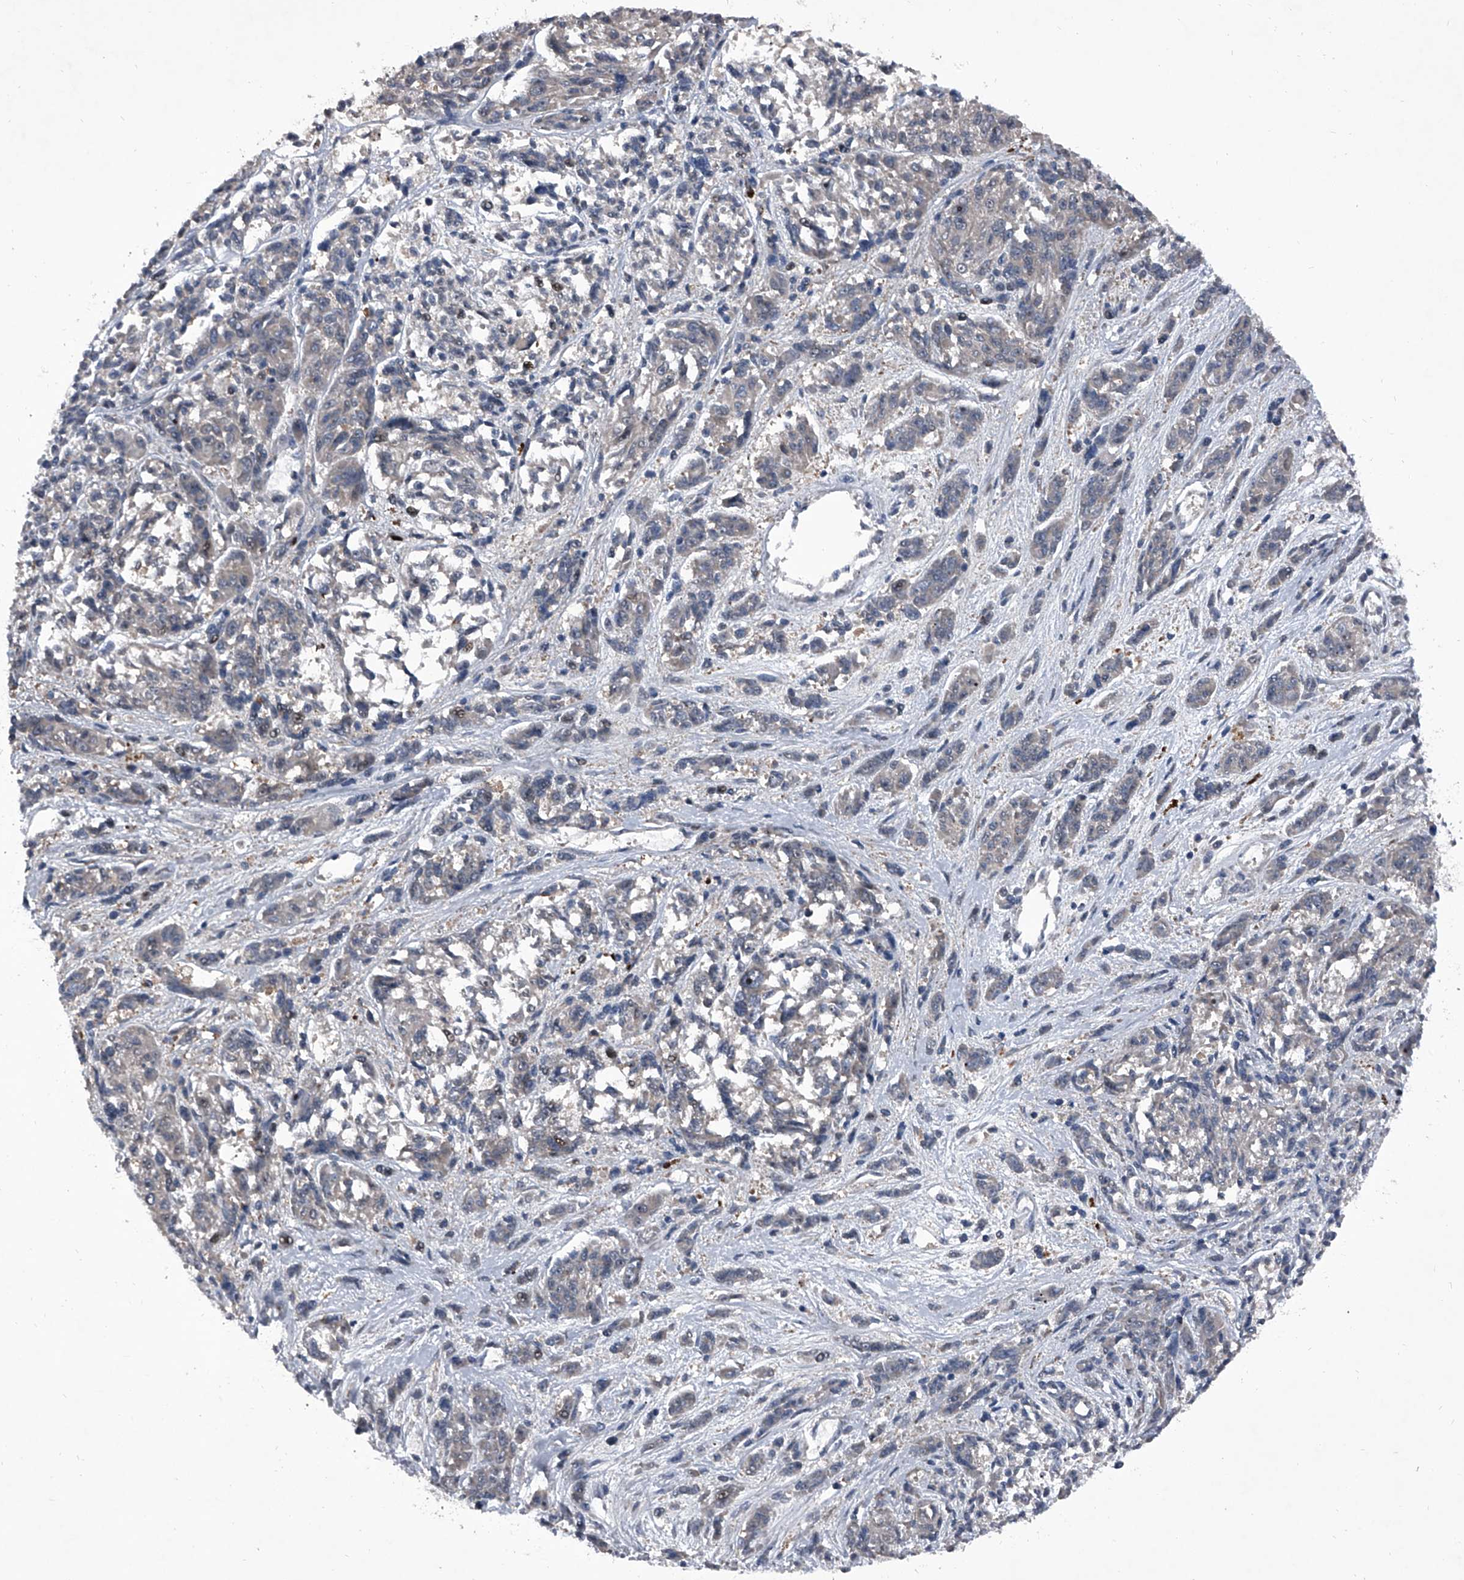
{"staining": {"intensity": "weak", "quantity": "<25%", "location": "nuclear"}, "tissue": "melanoma", "cell_type": "Tumor cells", "image_type": "cancer", "snomed": [{"axis": "morphology", "description": "Malignant melanoma, NOS"}, {"axis": "topography", "description": "Skin"}], "caption": "This histopathology image is of malignant melanoma stained with immunohistochemistry to label a protein in brown with the nuclei are counter-stained blue. There is no staining in tumor cells. Brightfield microscopy of IHC stained with DAB (3,3'-diaminobenzidine) (brown) and hematoxylin (blue), captured at high magnification.", "gene": "ELK4", "patient": {"sex": "male", "age": 53}}